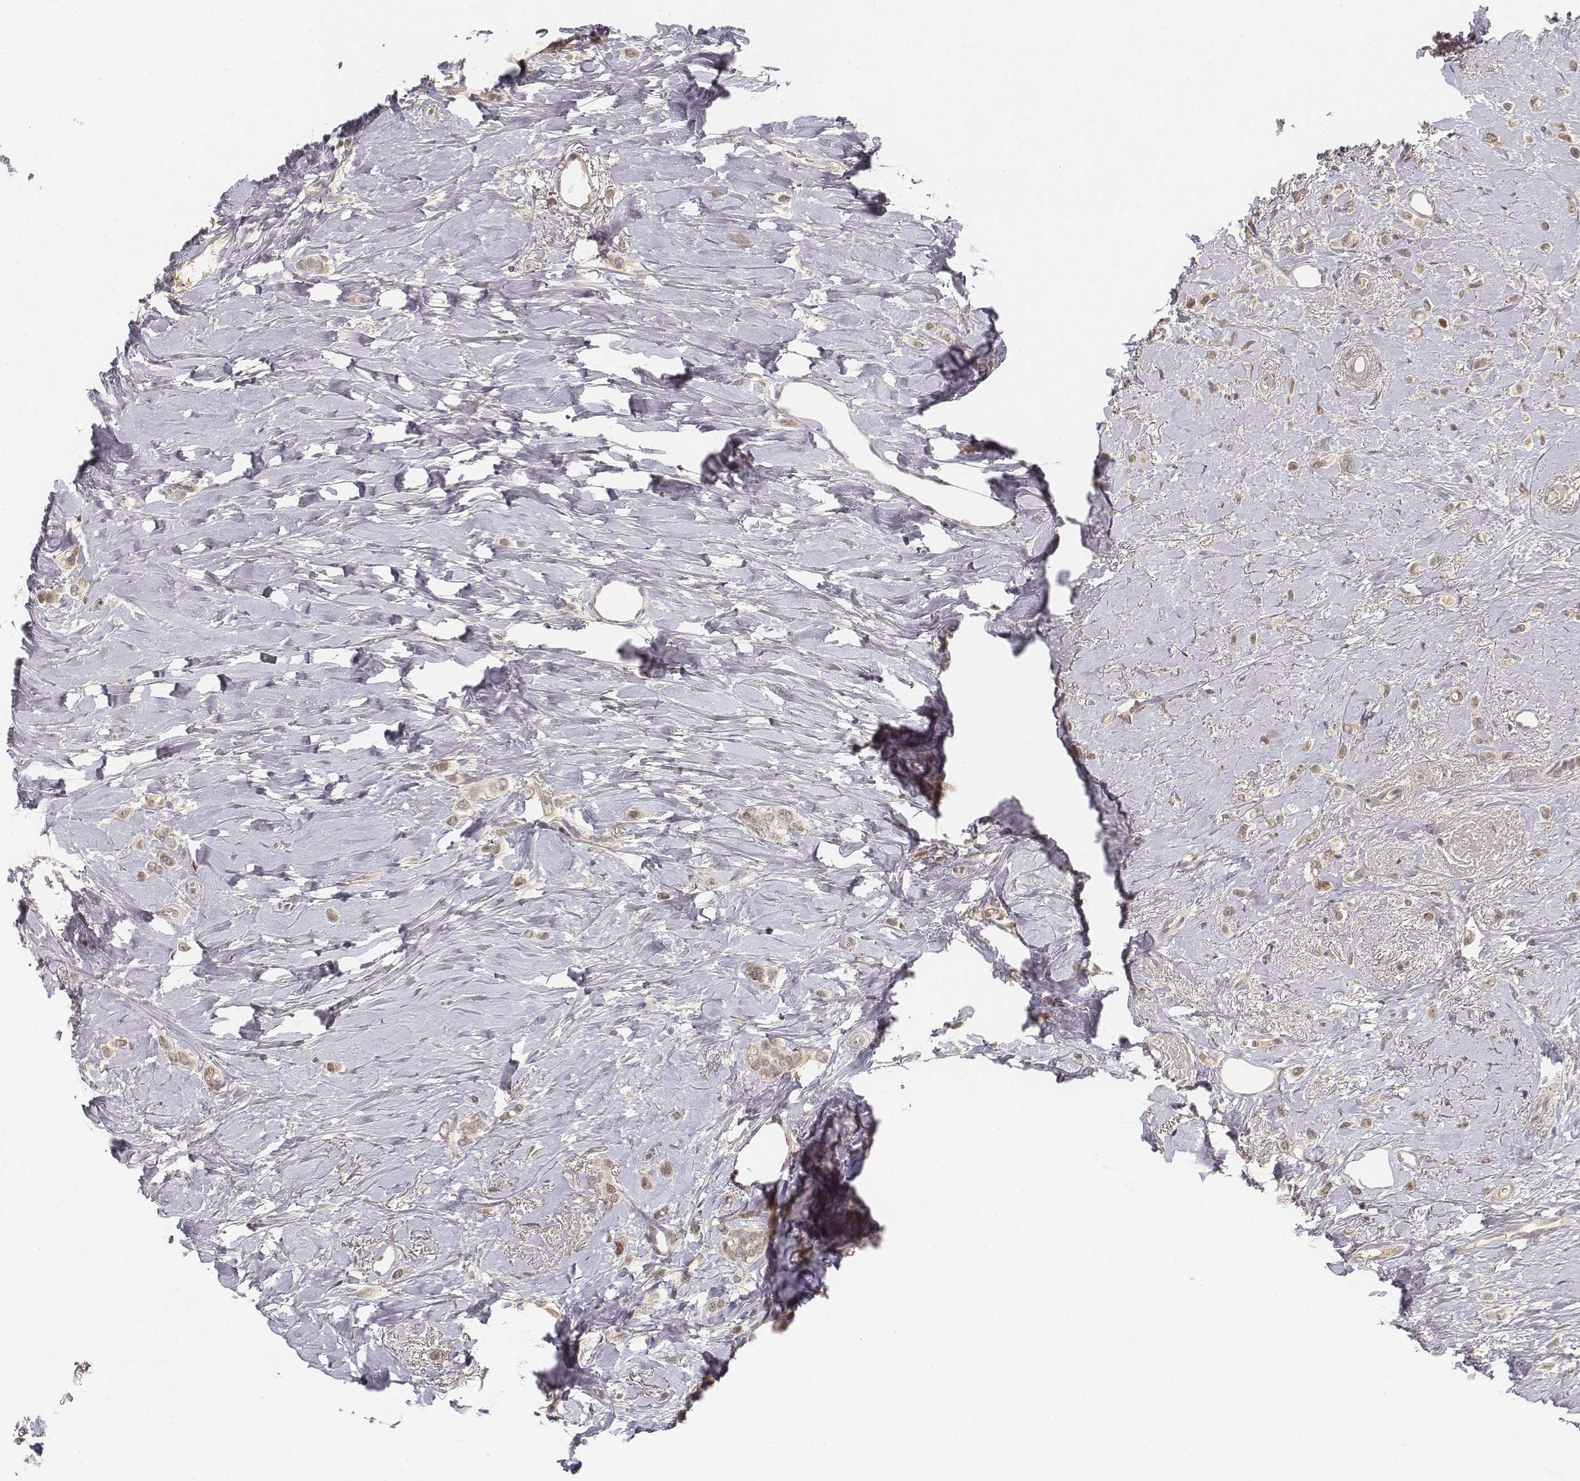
{"staining": {"intensity": "negative", "quantity": "none", "location": "none"}, "tissue": "breast cancer", "cell_type": "Tumor cells", "image_type": "cancer", "snomed": [{"axis": "morphology", "description": "Lobular carcinoma"}, {"axis": "topography", "description": "Breast"}], "caption": "Lobular carcinoma (breast) was stained to show a protein in brown. There is no significant expression in tumor cells.", "gene": "FANCD2", "patient": {"sex": "female", "age": 66}}